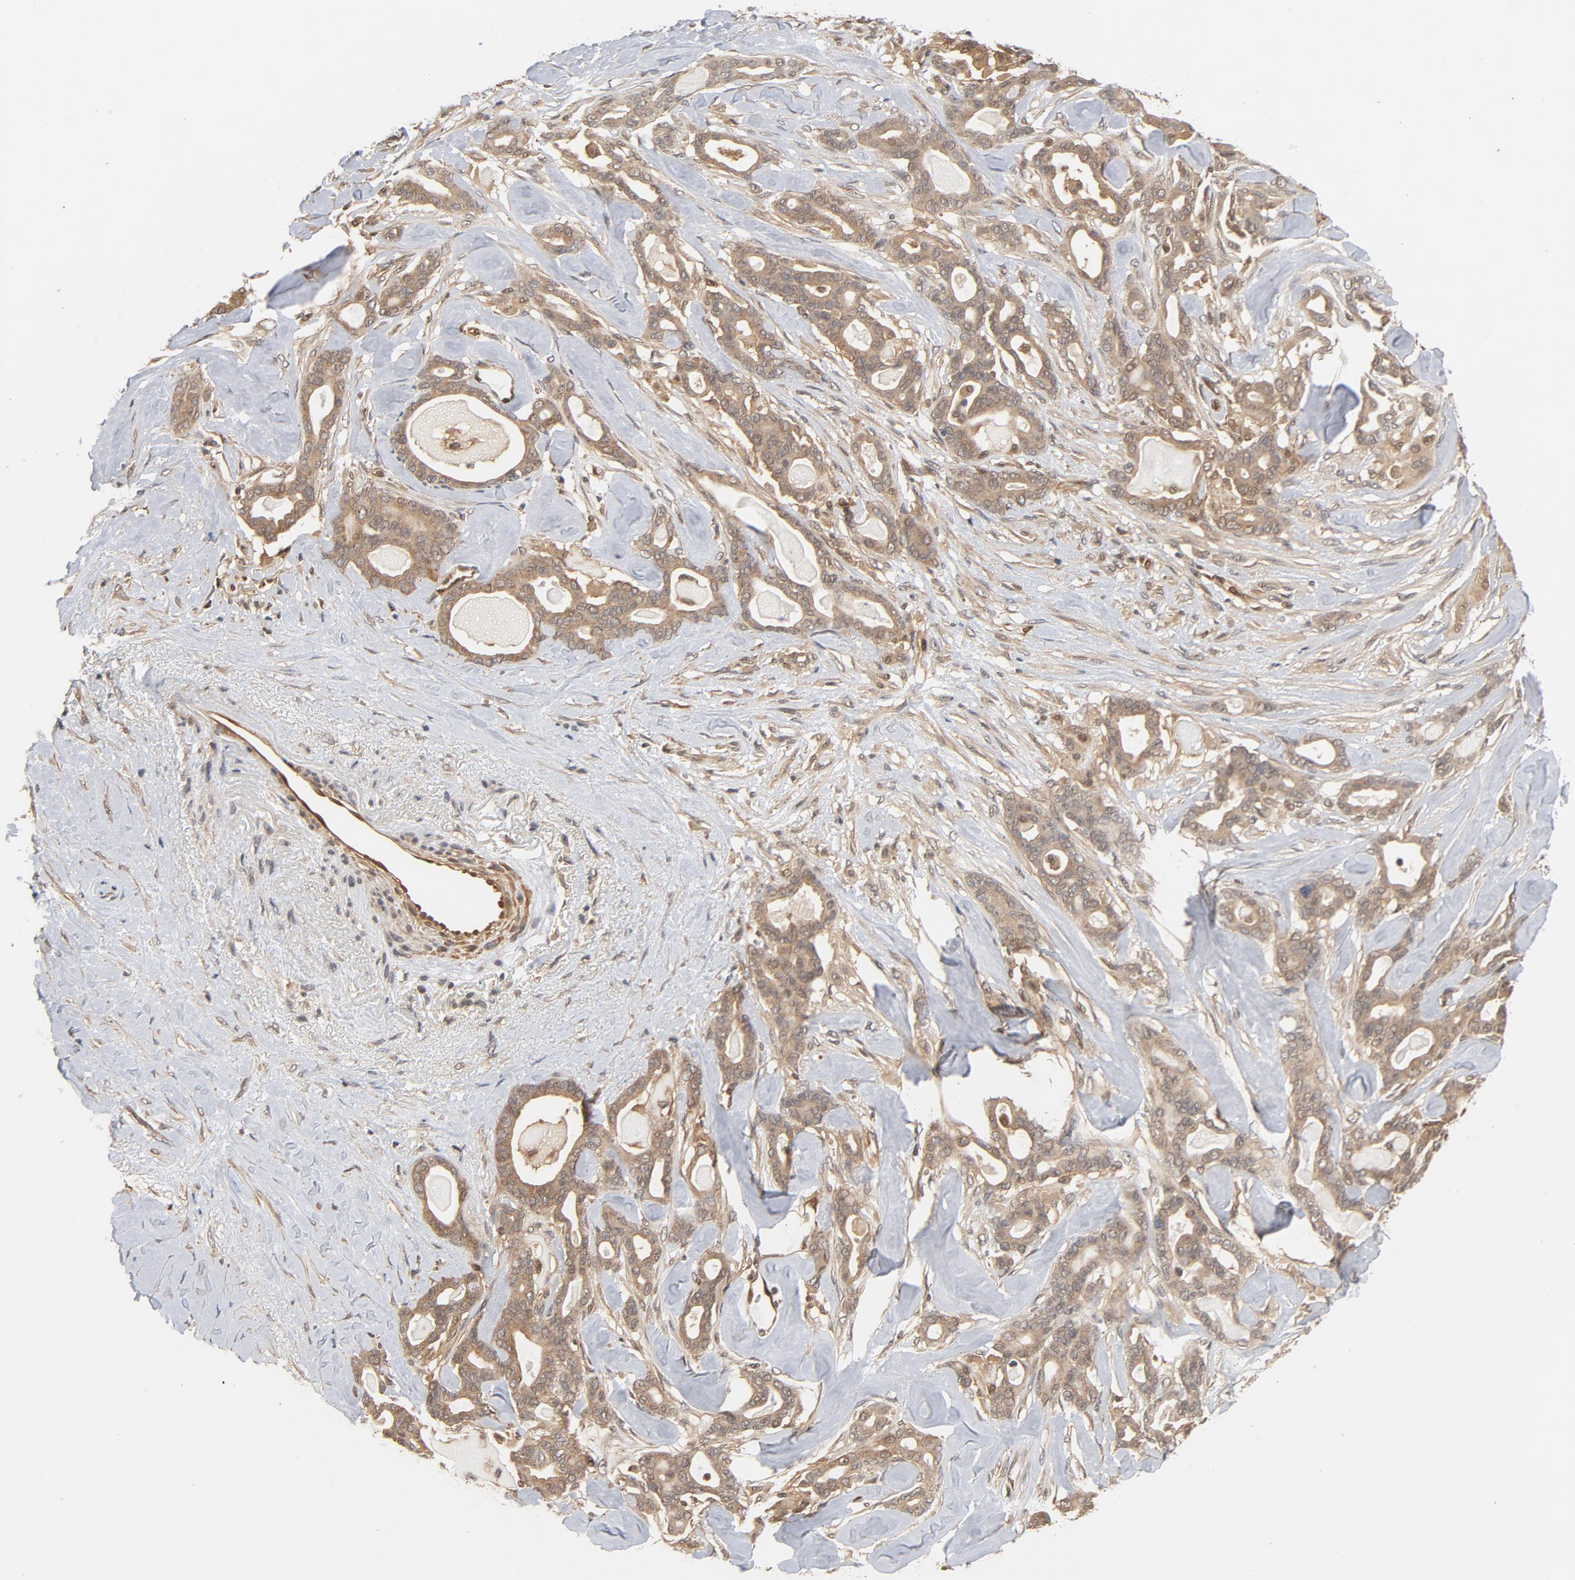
{"staining": {"intensity": "moderate", "quantity": ">75%", "location": "cytoplasmic/membranous"}, "tissue": "pancreatic cancer", "cell_type": "Tumor cells", "image_type": "cancer", "snomed": [{"axis": "morphology", "description": "Adenocarcinoma, NOS"}, {"axis": "topography", "description": "Pancreas"}], "caption": "Approximately >75% of tumor cells in human pancreatic cancer (adenocarcinoma) display moderate cytoplasmic/membranous protein expression as visualized by brown immunohistochemical staining.", "gene": "CDC37", "patient": {"sex": "male", "age": 63}}